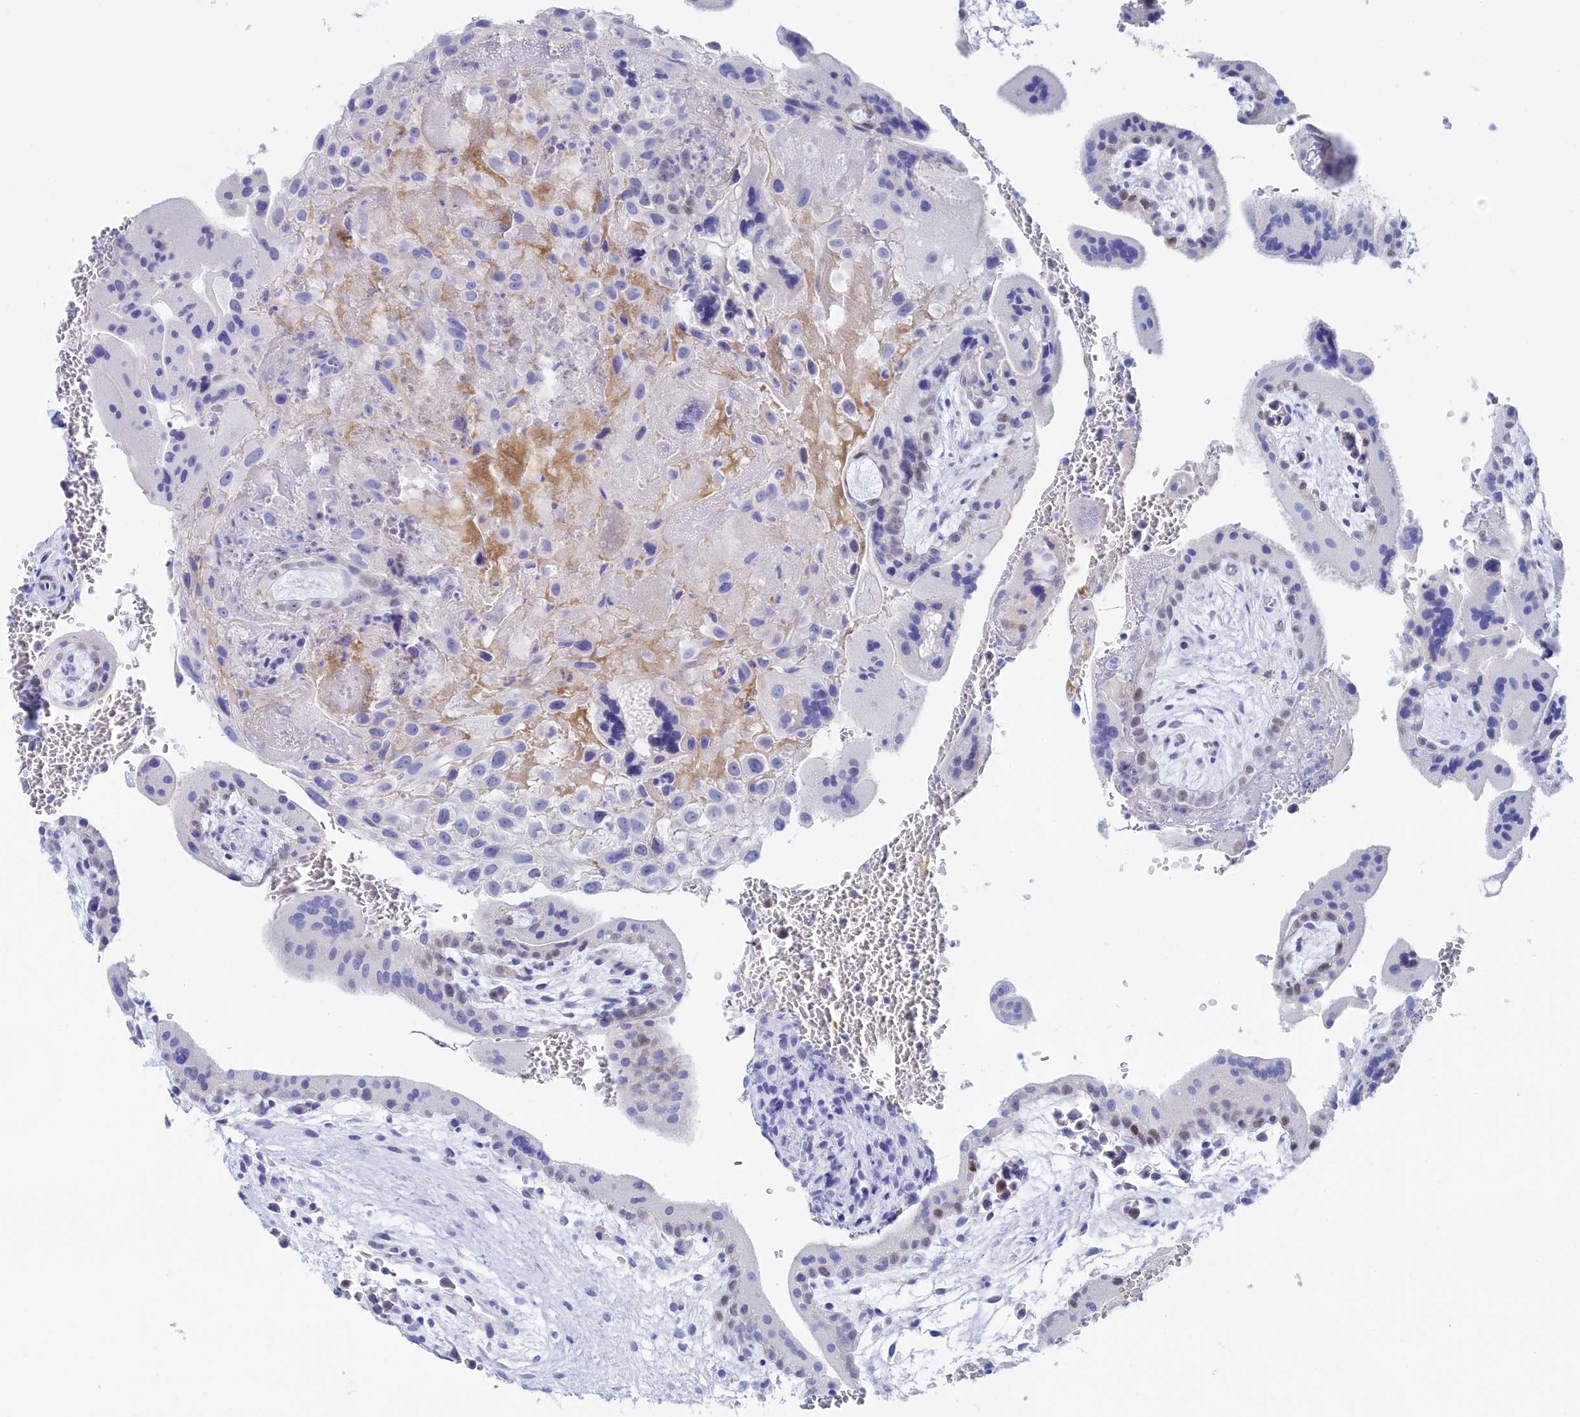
{"staining": {"intensity": "negative", "quantity": "none", "location": "none"}, "tissue": "placenta", "cell_type": "Decidual cells", "image_type": "normal", "snomed": [{"axis": "morphology", "description": "Normal tissue, NOS"}, {"axis": "topography", "description": "Placenta"}], "caption": "An immunohistochemistry photomicrograph of normal placenta is shown. There is no staining in decidual cells of placenta. (Stains: DAB IHC with hematoxylin counter stain, Microscopy: brightfield microscopy at high magnification).", "gene": "TRIM10", "patient": {"sex": "female", "age": 35}}